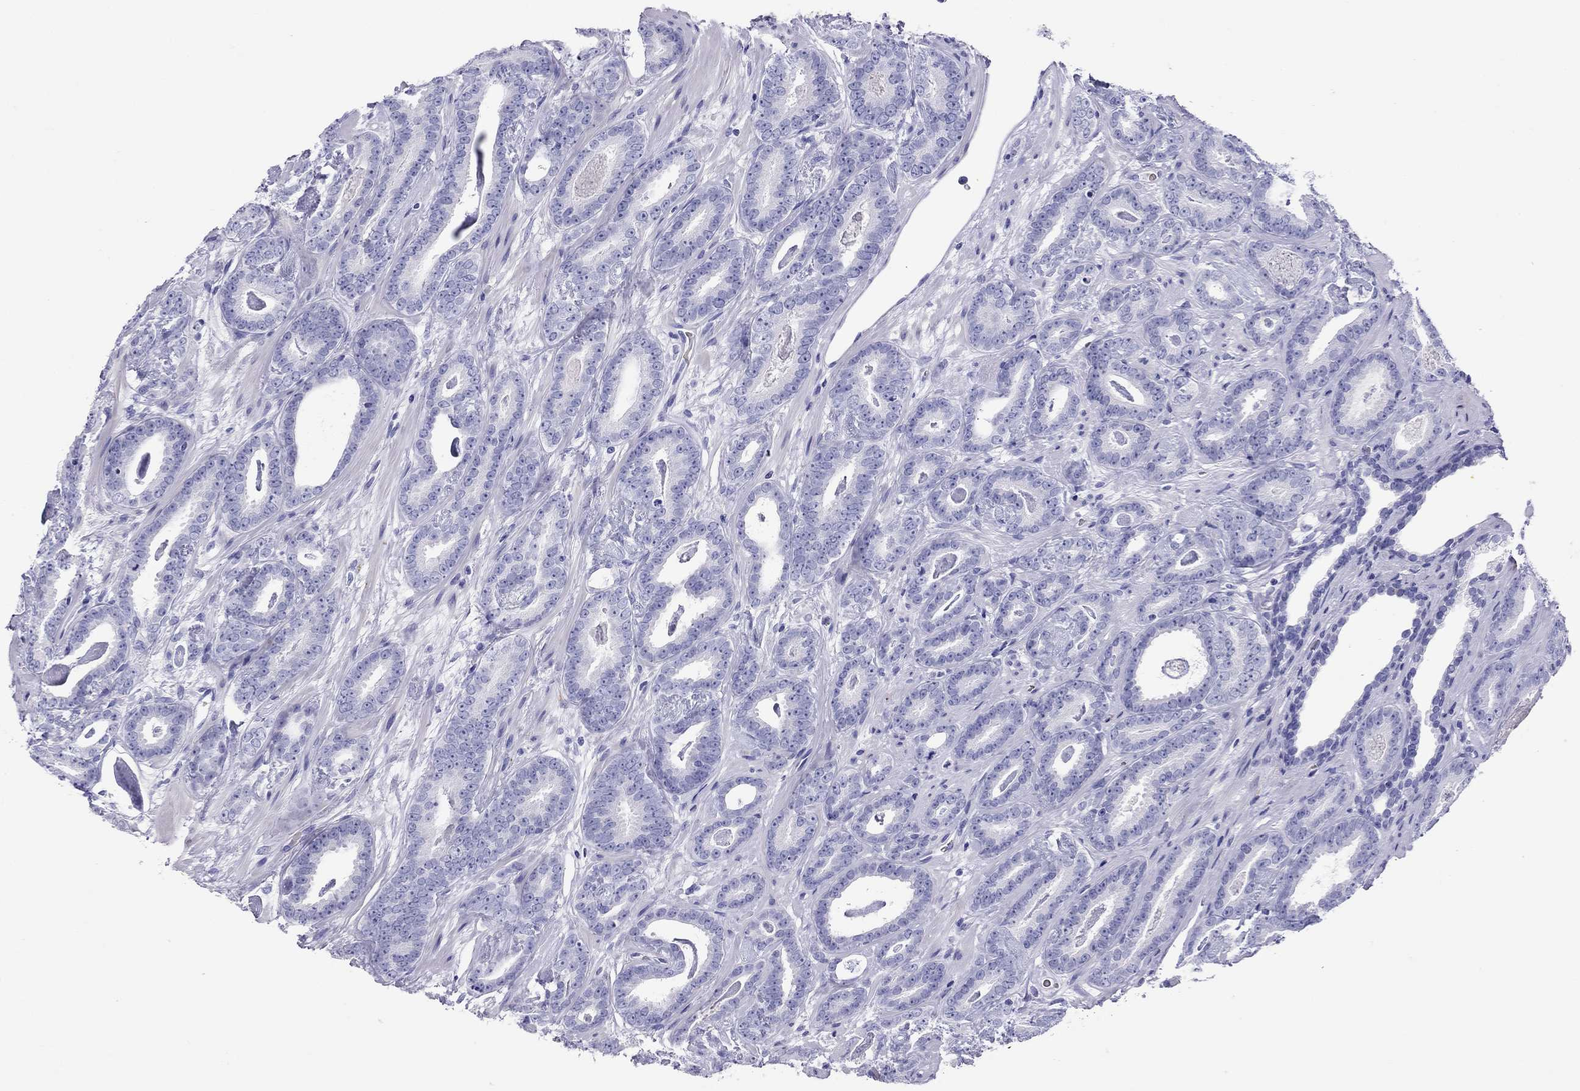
{"staining": {"intensity": "negative", "quantity": "none", "location": "none"}, "tissue": "prostate cancer", "cell_type": "Tumor cells", "image_type": "cancer", "snomed": [{"axis": "morphology", "description": "Adenocarcinoma, Medium grade"}, {"axis": "topography", "description": "Prostate and seminal vesicle, NOS"}, {"axis": "topography", "description": "Prostate"}], "caption": "Protein analysis of prostate cancer shows no significant staining in tumor cells.", "gene": "PTPRN", "patient": {"sex": "male", "age": 54}}